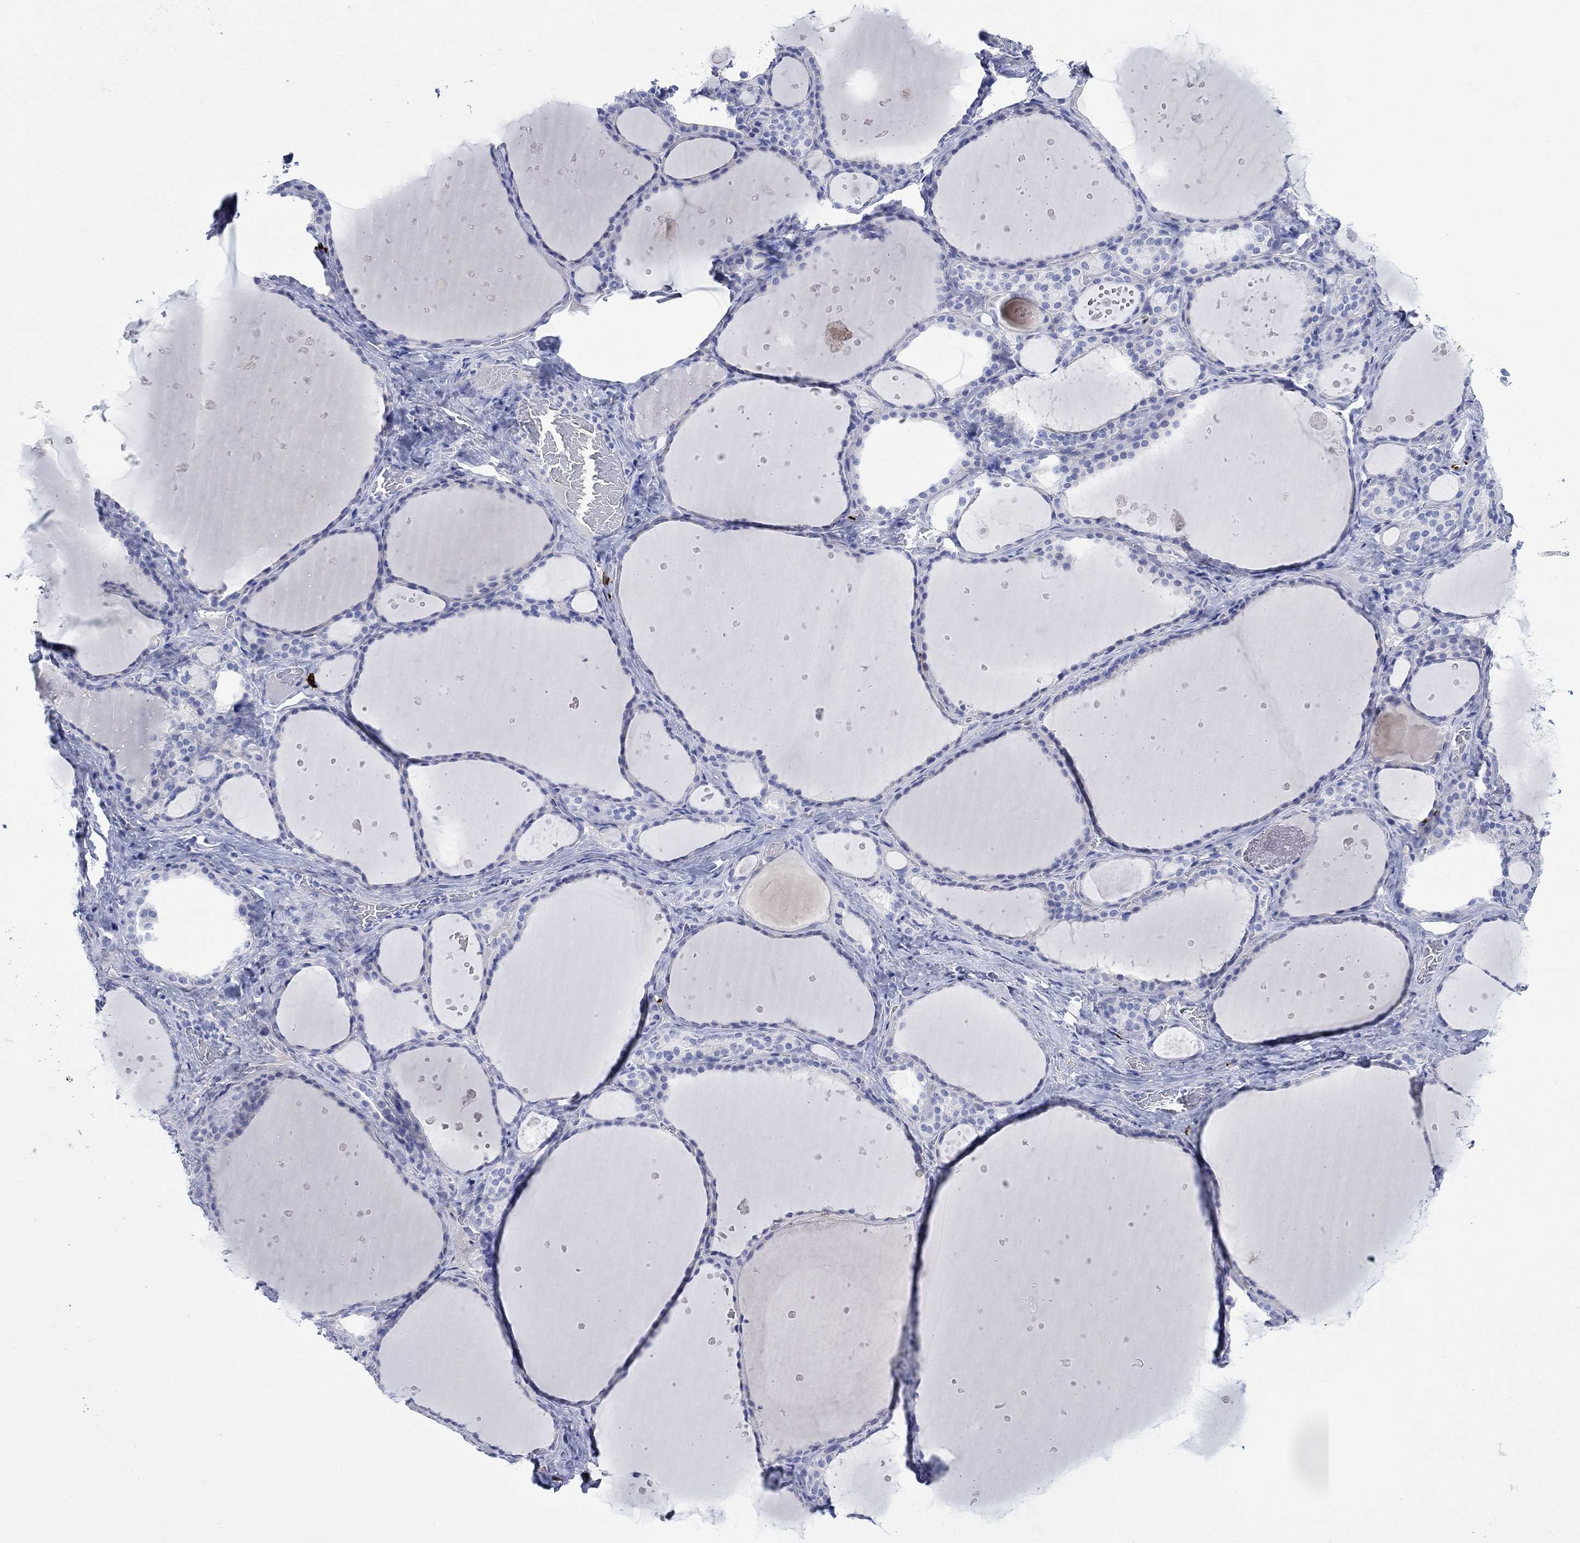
{"staining": {"intensity": "negative", "quantity": "none", "location": "none"}, "tissue": "thyroid gland", "cell_type": "Glandular cells", "image_type": "normal", "snomed": [{"axis": "morphology", "description": "Normal tissue, NOS"}, {"axis": "topography", "description": "Thyroid gland"}], "caption": "The photomicrograph exhibits no significant staining in glandular cells of thyroid gland.", "gene": "P2RY6", "patient": {"sex": "male", "age": 63}}